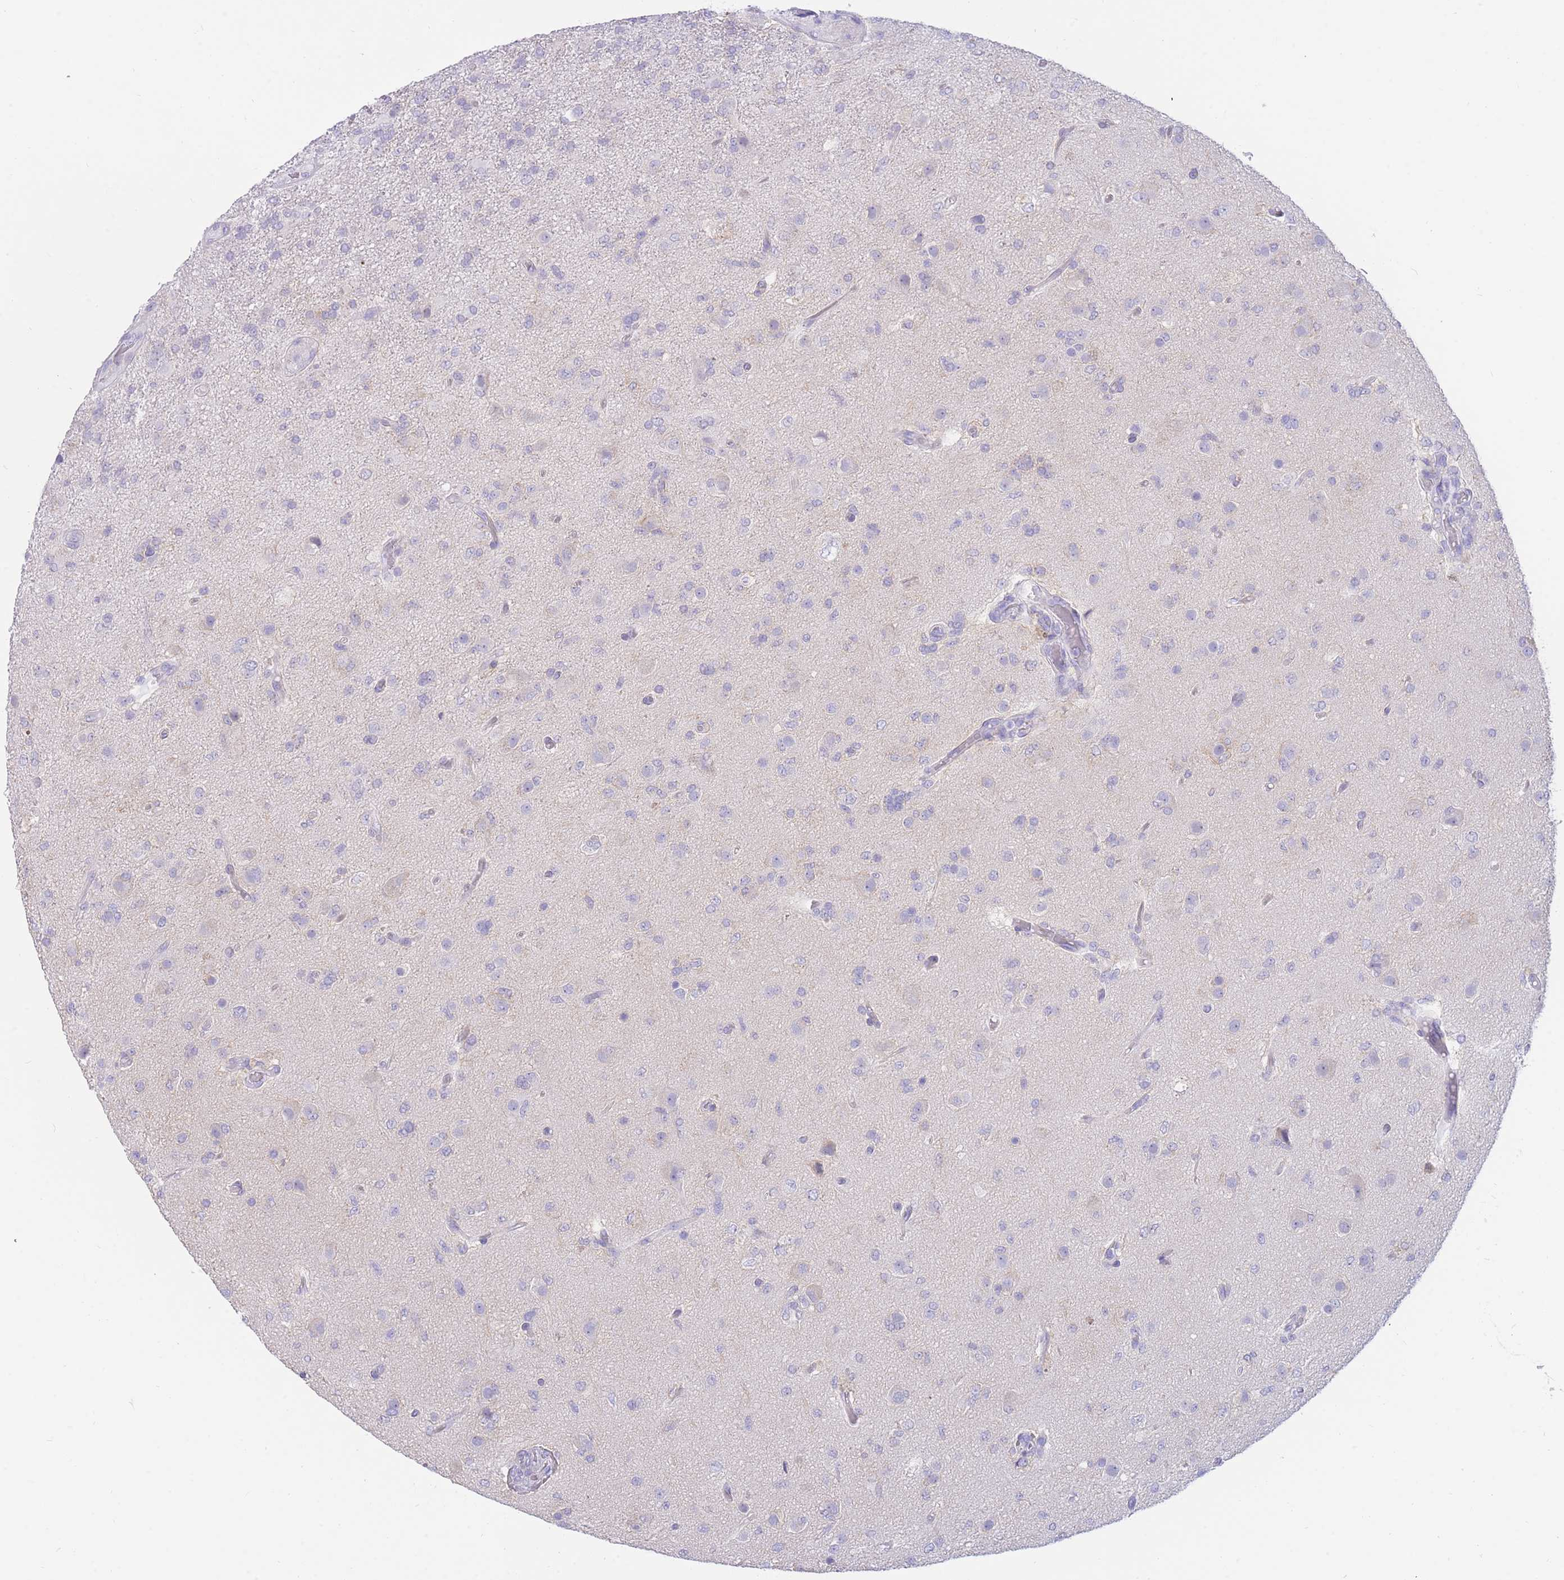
{"staining": {"intensity": "negative", "quantity": "none", "location": "none"}, "tissue": "glioma", "cell_type": "Tumor cells", "image_type": "cancer", "snomed": [{"axis": "morphology", "description": "Glioma, malignant, High grade"}, {"axis": "topography", "description": "Brain"}], "caption": "Malignant high-grade glioma was stained to show a protein in brown. There is no significant positivity in tumor cells.", "gene": "SSUH2", "patient": {"sex": "female", "age": 74}}